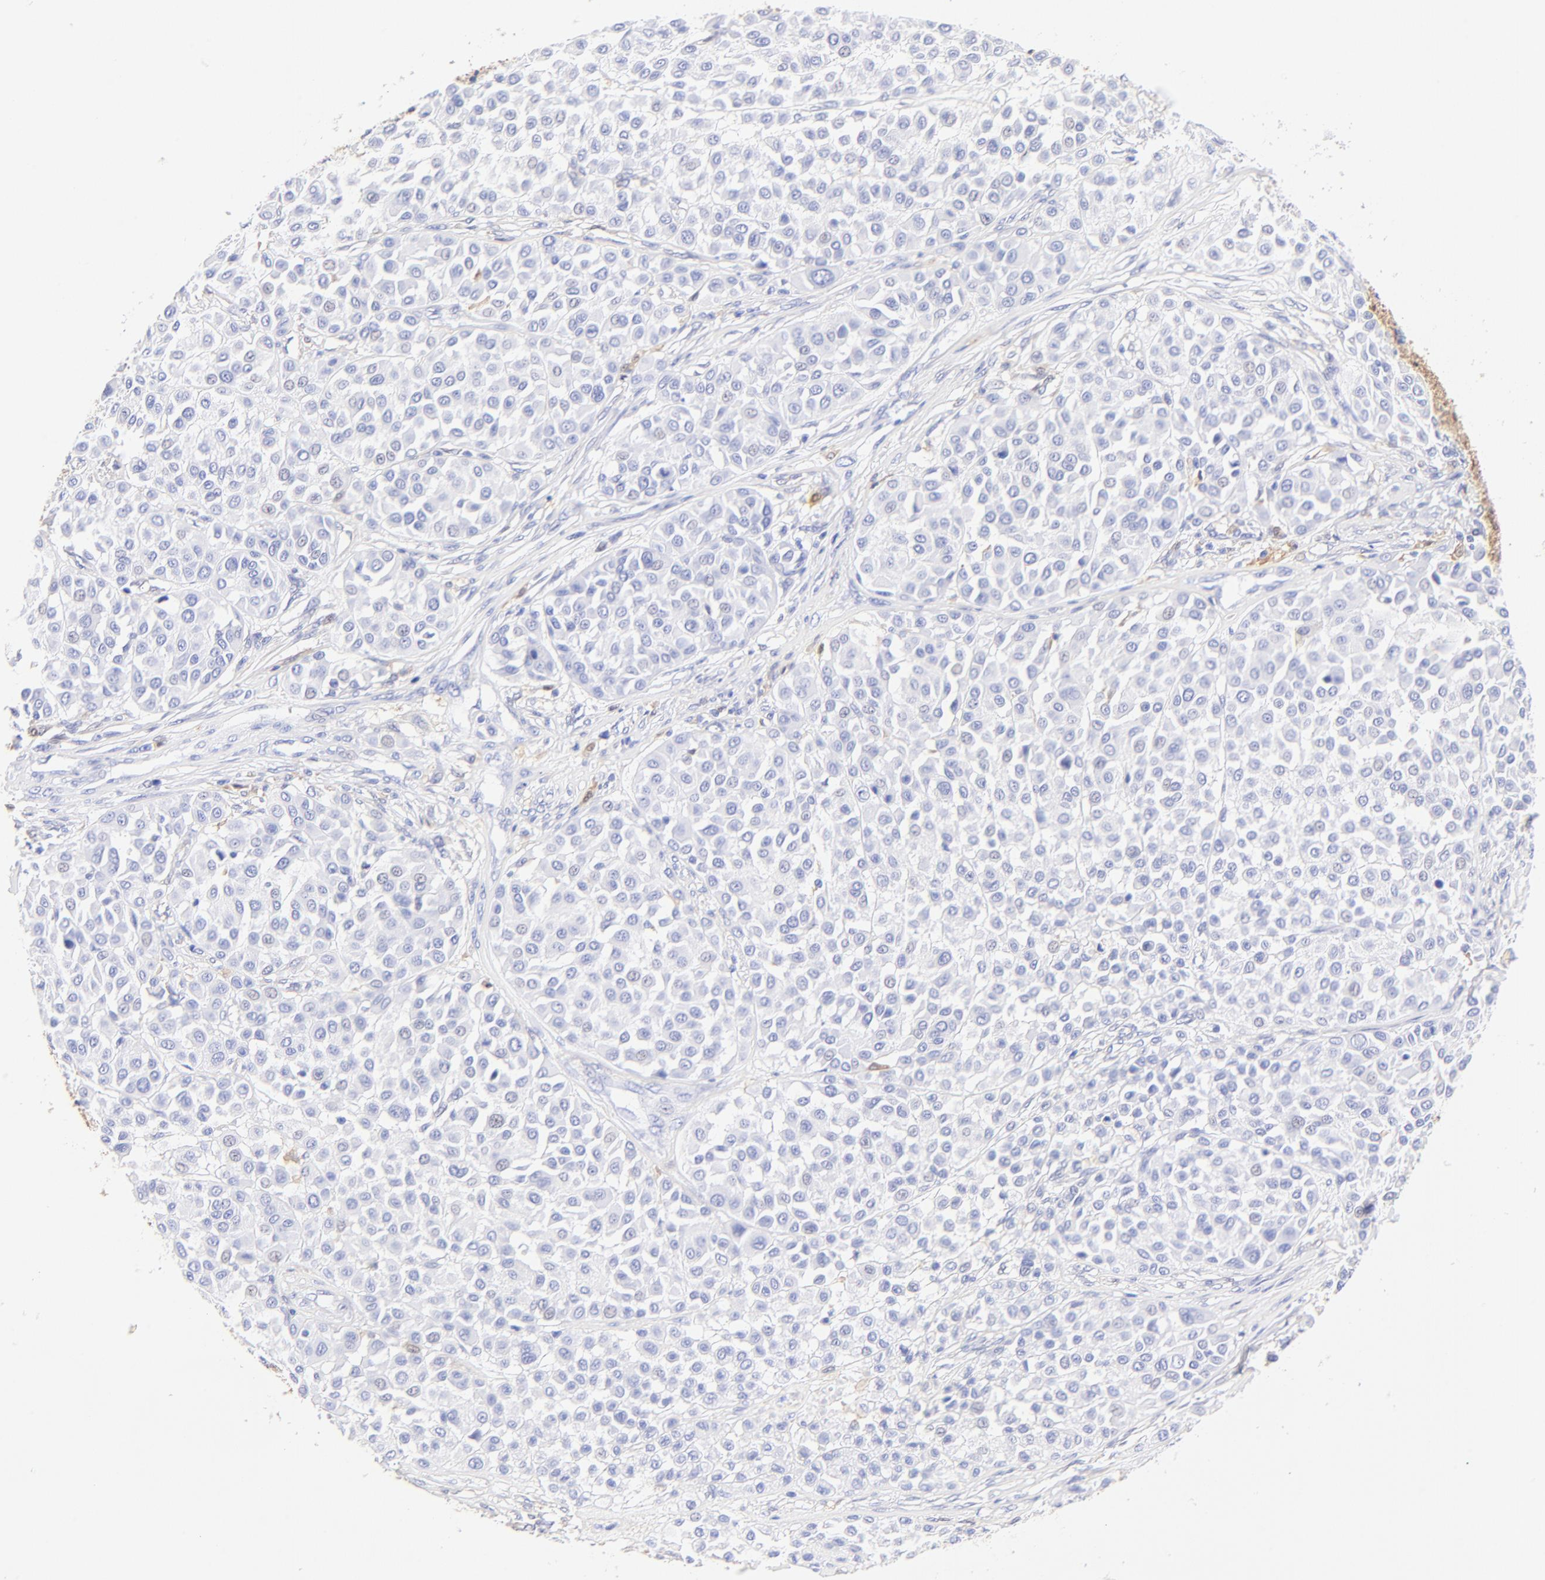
{"staining": {"intensity": "negative", "quantity": "none", "location": "none"}, "tissue": "melanoma", "cell_type": "Tumor cells", "image_type": "cancer", "snomed": [{"axis": "morphology", "description": "Malignant melanoma, Metastatic site"}, {"axis": "topography", "description": "Soft tissue"}], "caption": "Immunohistochemistry histopathology image of neoplastic tissue: malignant melanoma (metastatic site) stained with DAB demonstrates no significant protein staining in tumor cells.", "gene": "ALDH1A1", "patient": {"sex": "male", "age": 41}}